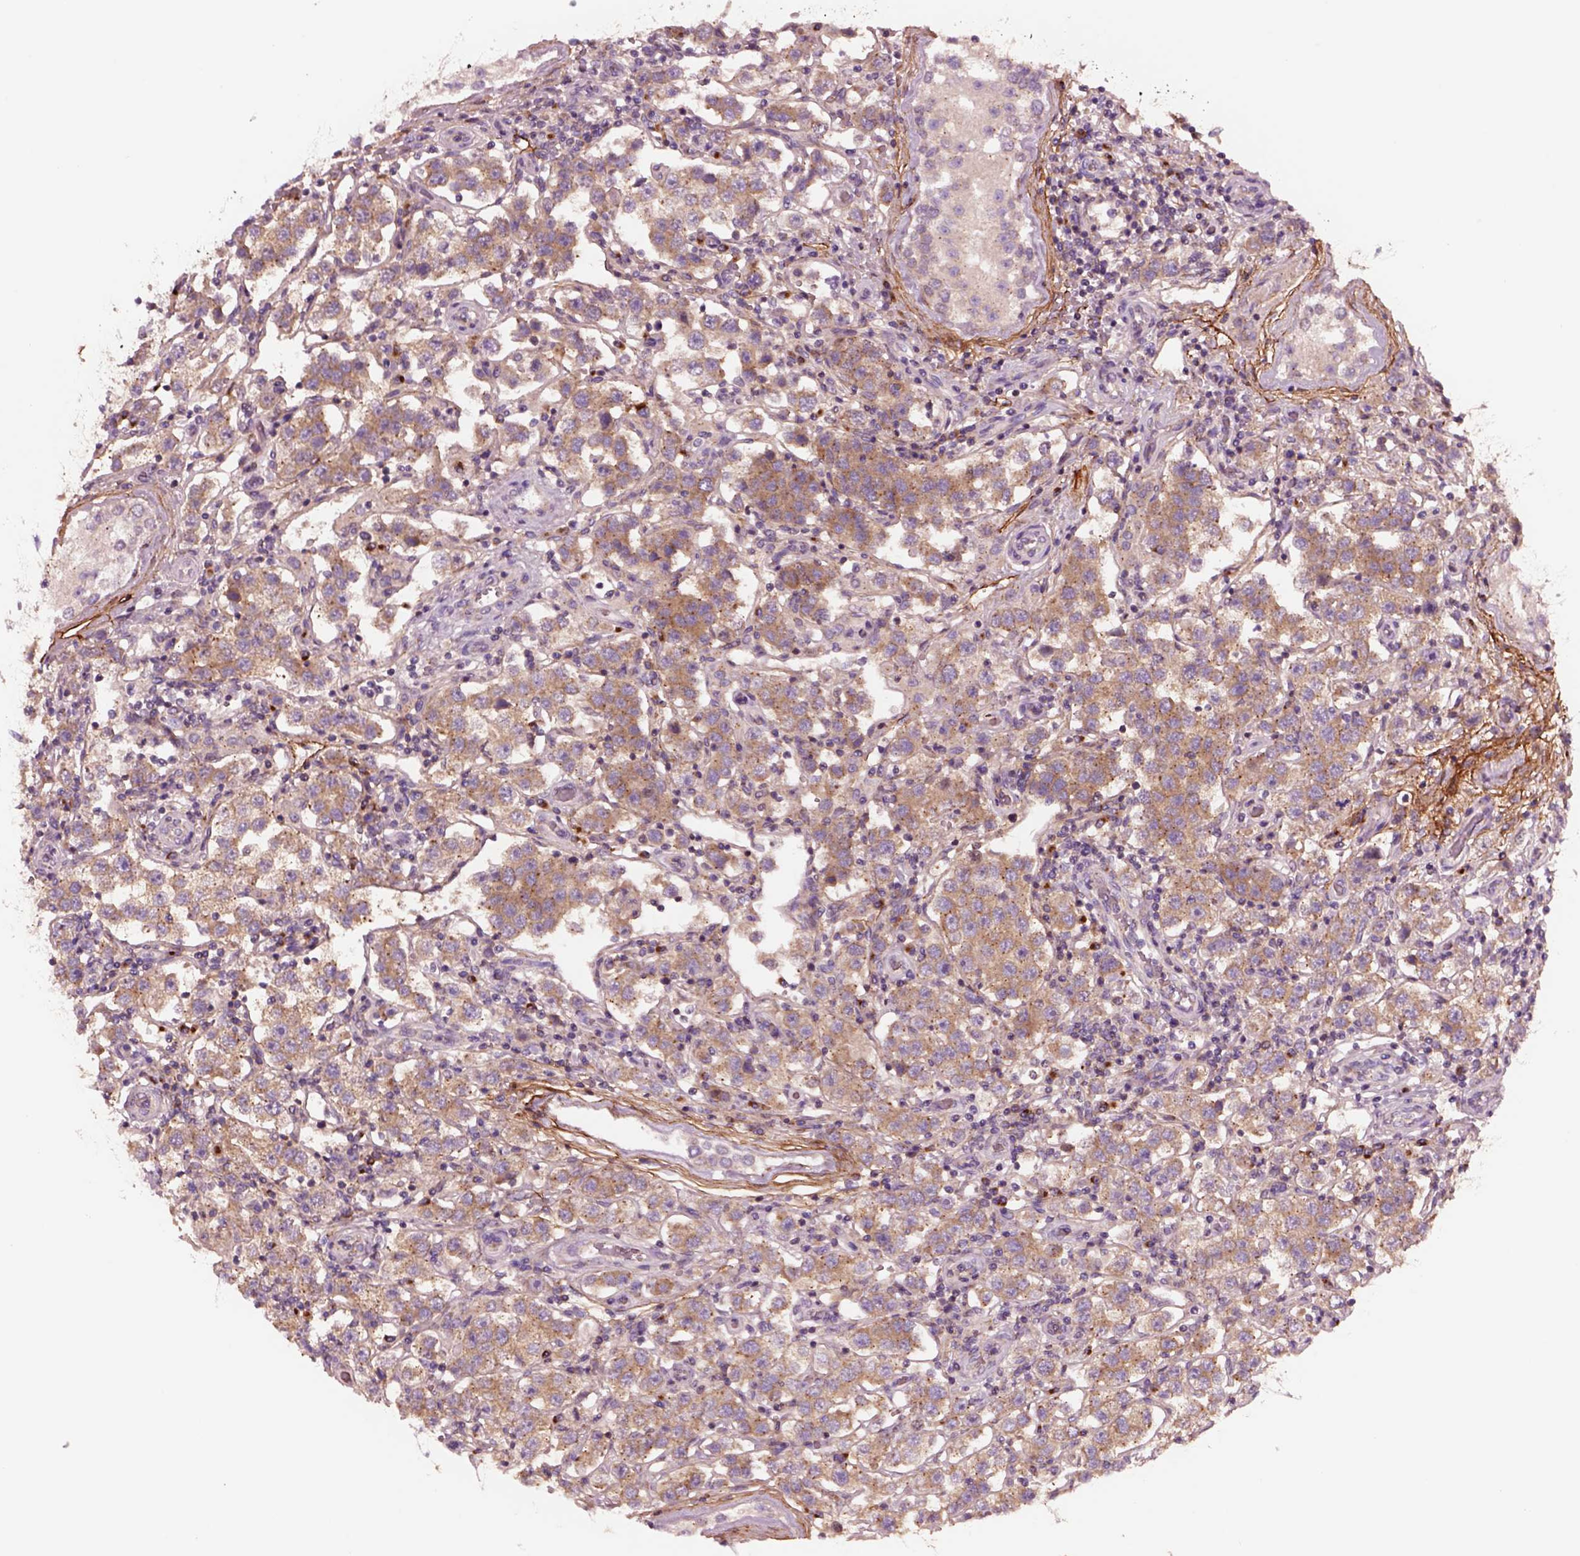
{"staining": {"intensity": "moderate", "quantity": ">75%", "location": "cytoplasmic/membranous"}, "tissue": "testis cancer", "cell_type": "Tumor cells", "image_type": "cancer", "snomed": [{"axis": "morphology", "description": "Seminoma, NOS"}, {"axis": "topography", "description": "Testis"}], "caption": "A brown stain highlights moderate cytoplasmic/membranous staining of a protein in human testis cancer tumor cells. The staining is performed using DAB (3,3'-diaminobenzidine) brown chromogen to label protein expression. The nuclei are counter-stained blue using hematoxylin.", "gene": "SEC23A", "patient": {"sex": "male", "age": 37}}